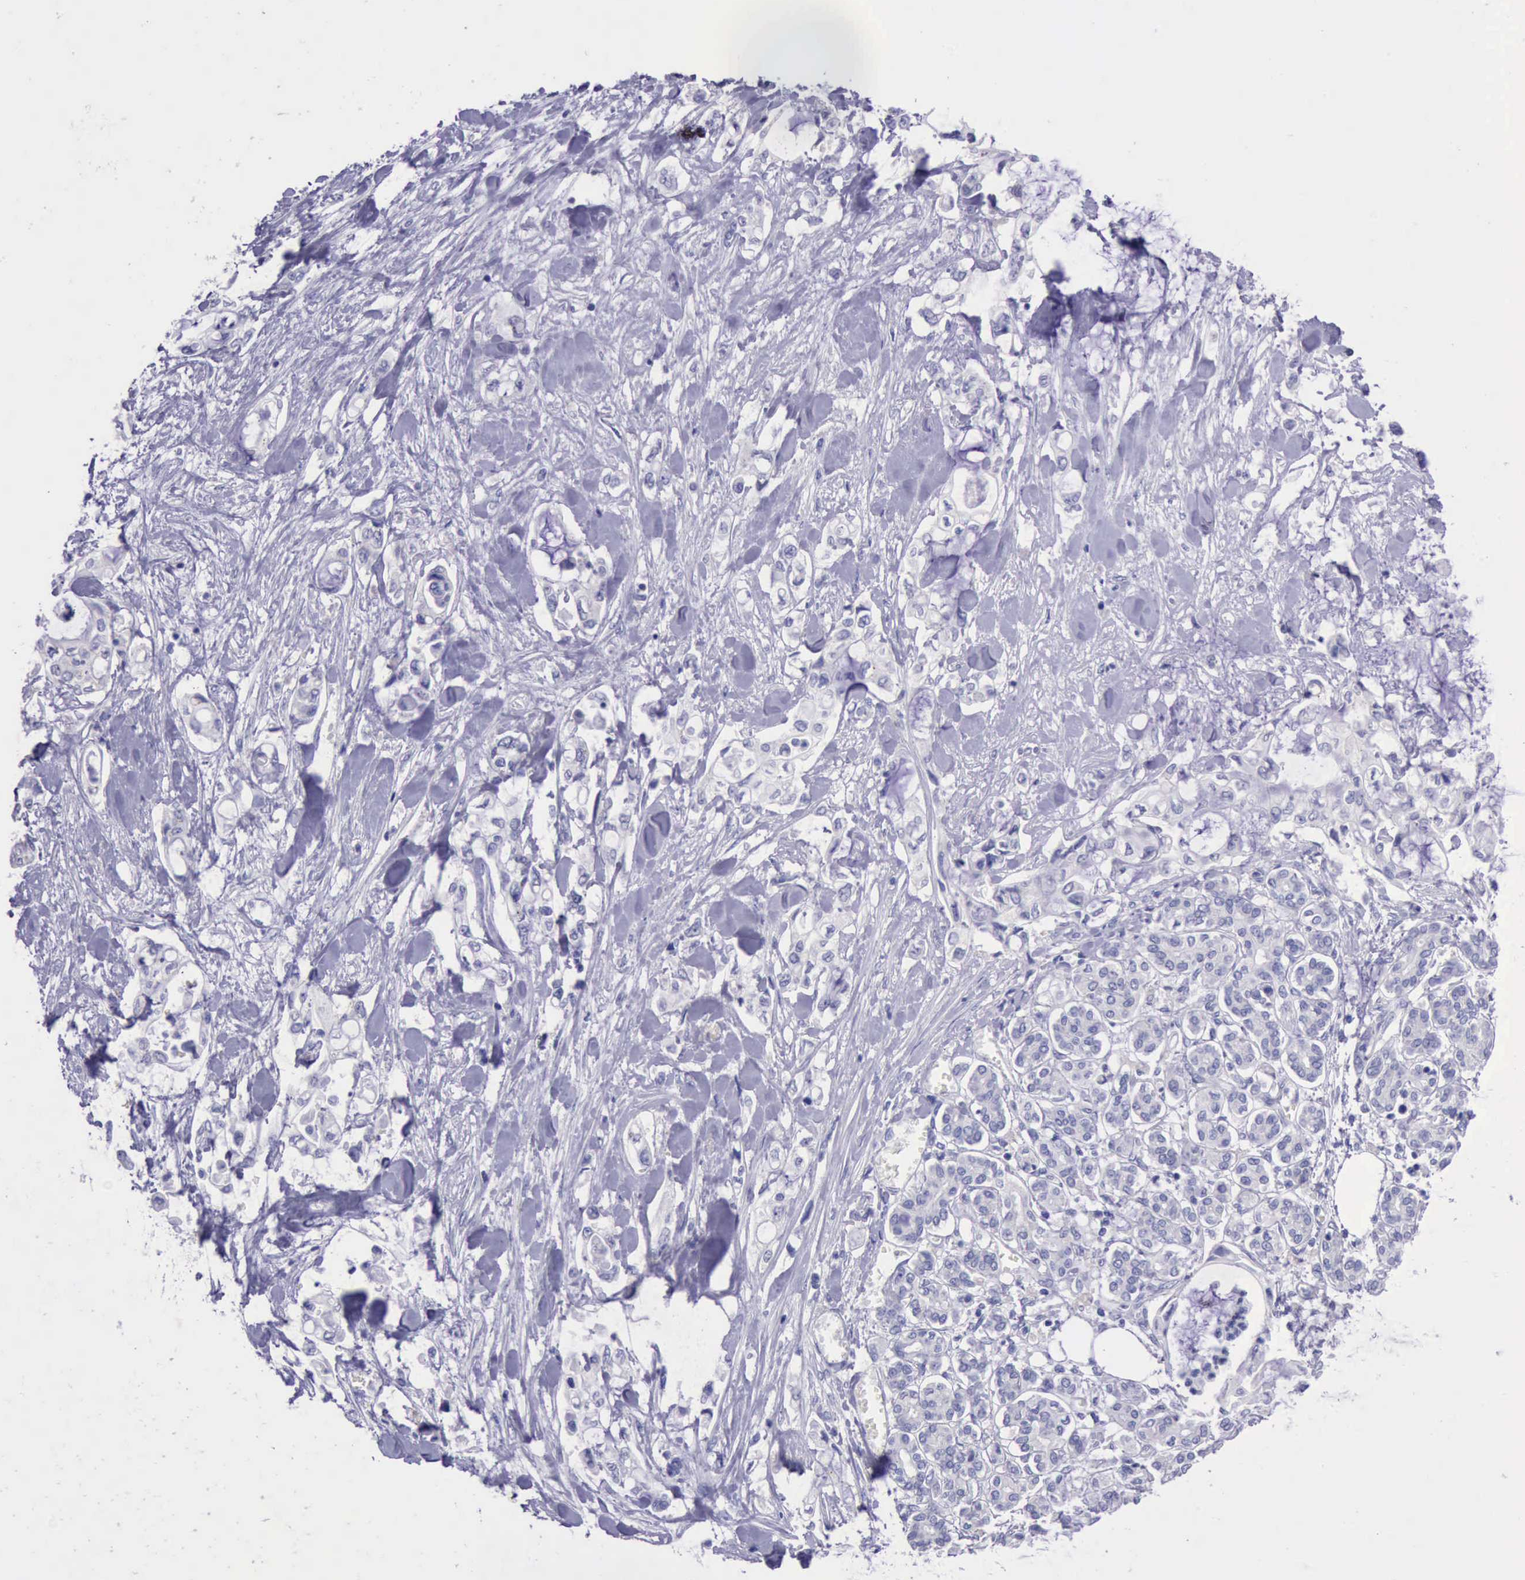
{"staining": {"intensity": "negative", "quantity": "none", "location": "none"}, "tissue": "pancreatic cancer", "cell_type": "Tumor cells", "image_type": "cancer", "snomed": [{"axis": "morphology", "description": "Adenocarcinoma, NOS"}, {"axis": "topography", "description": "Pancreas"}], "caption": "IHC image of neoplastic tissue: pancreatic adenocarcinoma stained with DAB (3,3'-diaminobenzidine) shows no significant protein expression in tumor cells. (Brightfield microscopy of DAB immunohistochemistry at high magnification).", "gene": "LRFN5", "patient": {"sex": "female", "age": 70}}